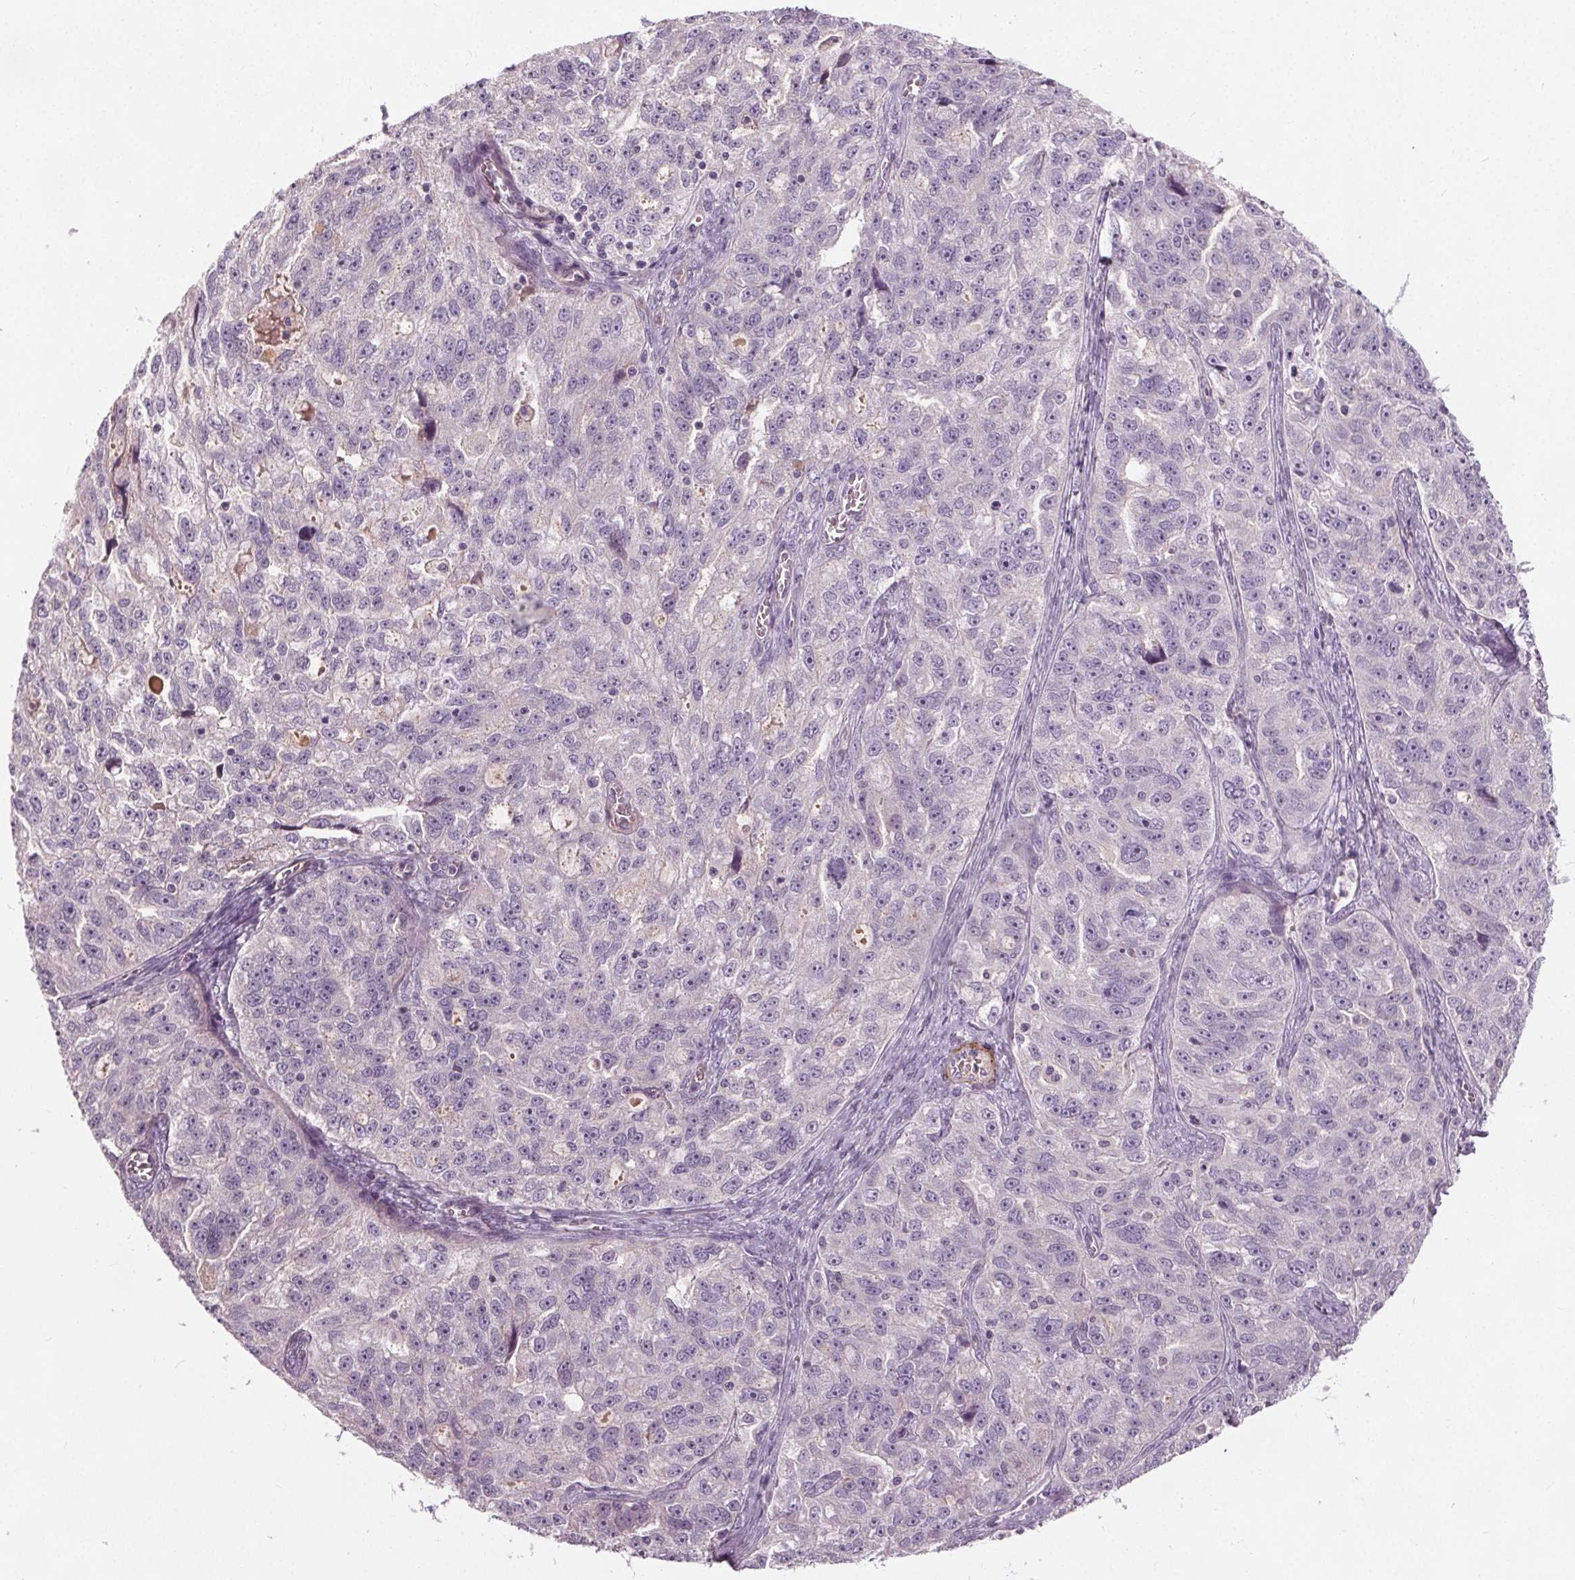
{"staining": {"intensity": "negative", "quantity": "none", "location": "none"}, "tissue": "ovarian cancer", "cell_type": "Tumor cells", "image_type": "cancer", "snomed": [{"axis": "morphology", "description": "Cystadenocarcinoma, serous, NOS"}, {"axis": "topography", "description": "Ovary"}], "caption": "The photomicrograph shows no staining of tumor cells in ovarian cancer.", "gene": "PDGFD", "patient": {"sex": "female", "age": 51}}